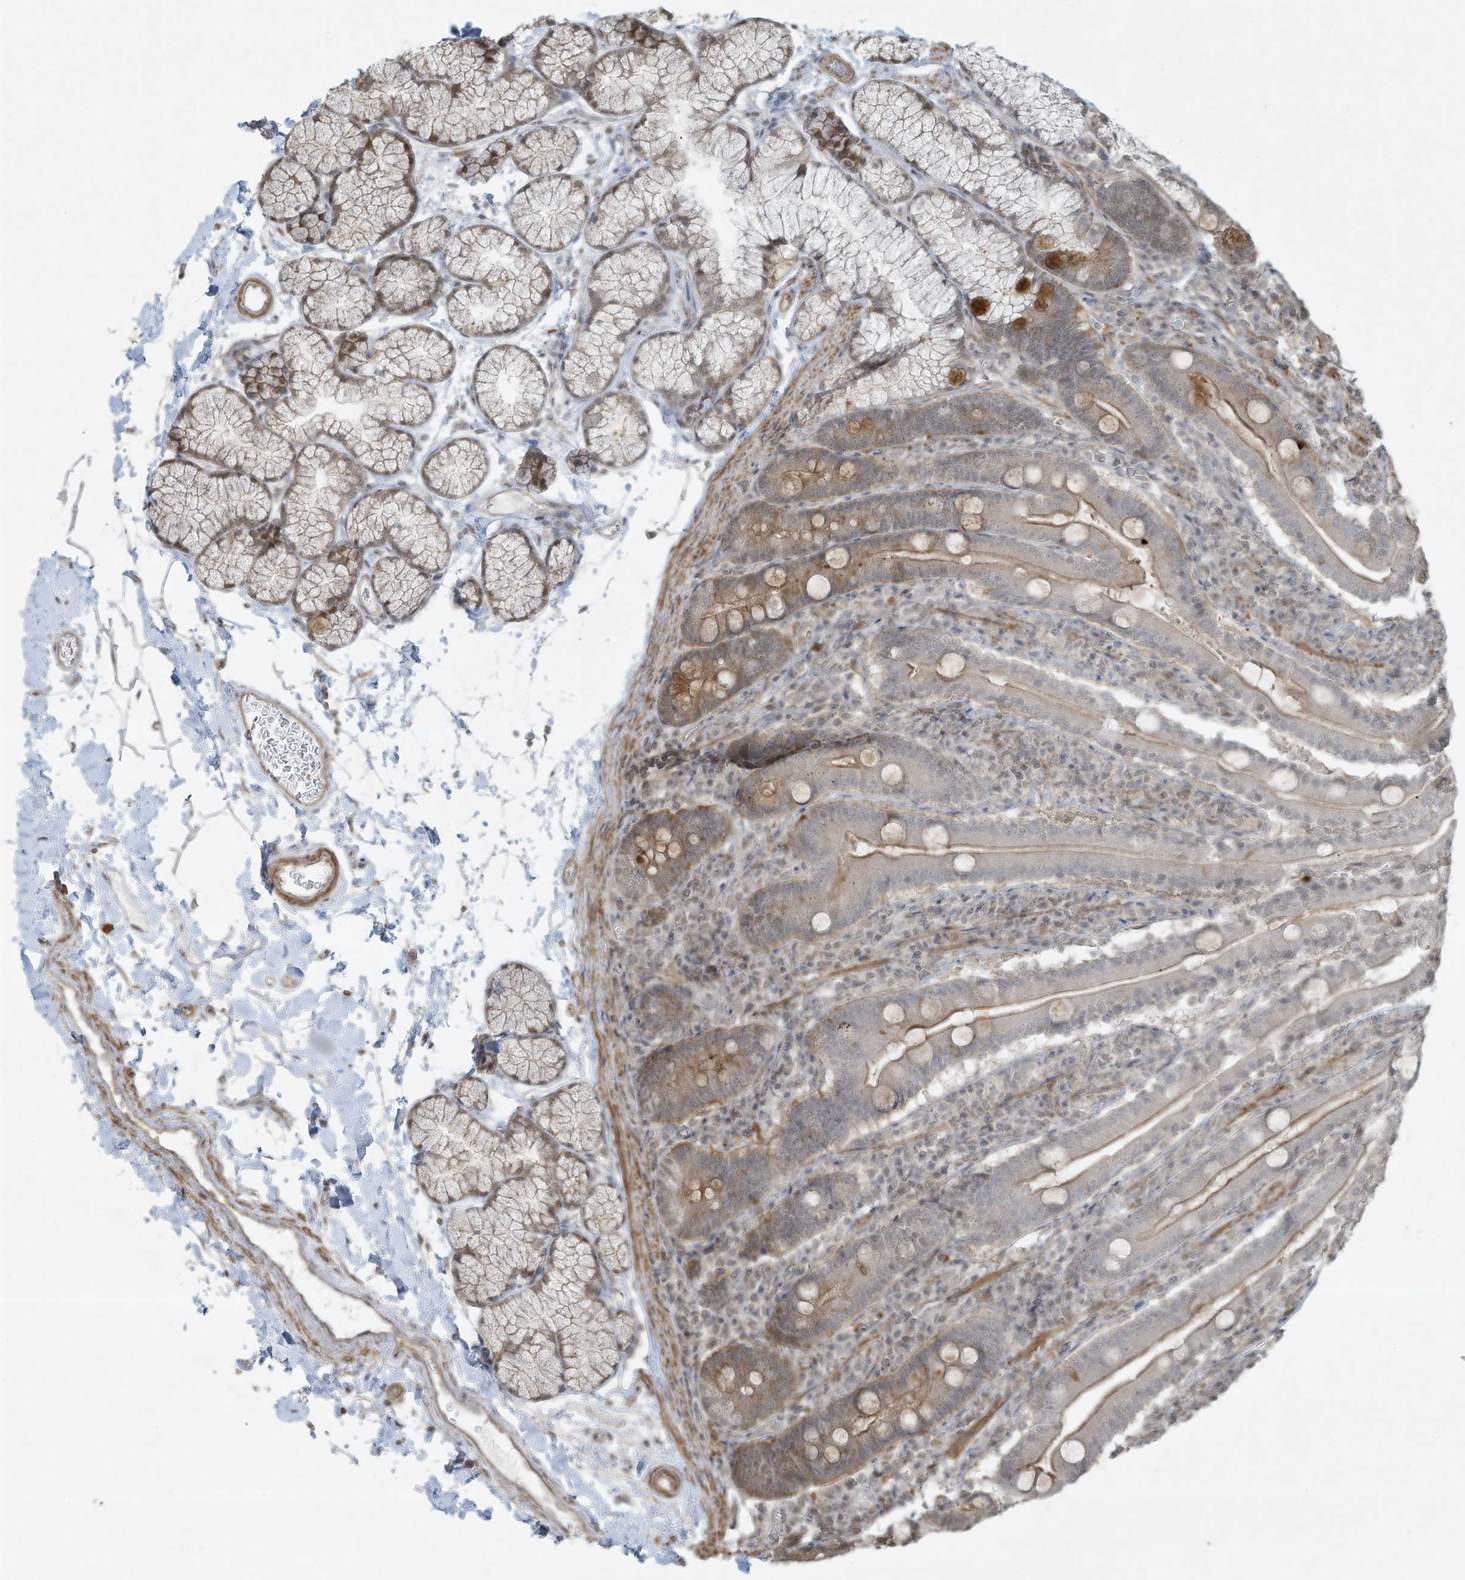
{"staining": {"intensity": "moderate", "quantity": "<25%", "location": "cytoplasmic/membranous"}, "tissue": "duodenum", "cell_type": "Glandular cells", "image_type": "normal", "snomed": [{"axis": "morphology", "description": "Normal tissue, NOS"}, {"axis": "topography", "description": "Duodenum"}], "caption": "Immunohistochemistry (IHC) (DAB (3,3'-diaminobenzidine)) staining of unremarkable duodenum shows moderate cytoplasmic/membranous protein positivity in approximately <25% of glandular cells. (Stains: DAB in brown, nuclei in blue, Microscopy: brightfield microscopy at high magnification).", "gene": "ZNF263", "patient": {"sex": "male", "age": 35}}